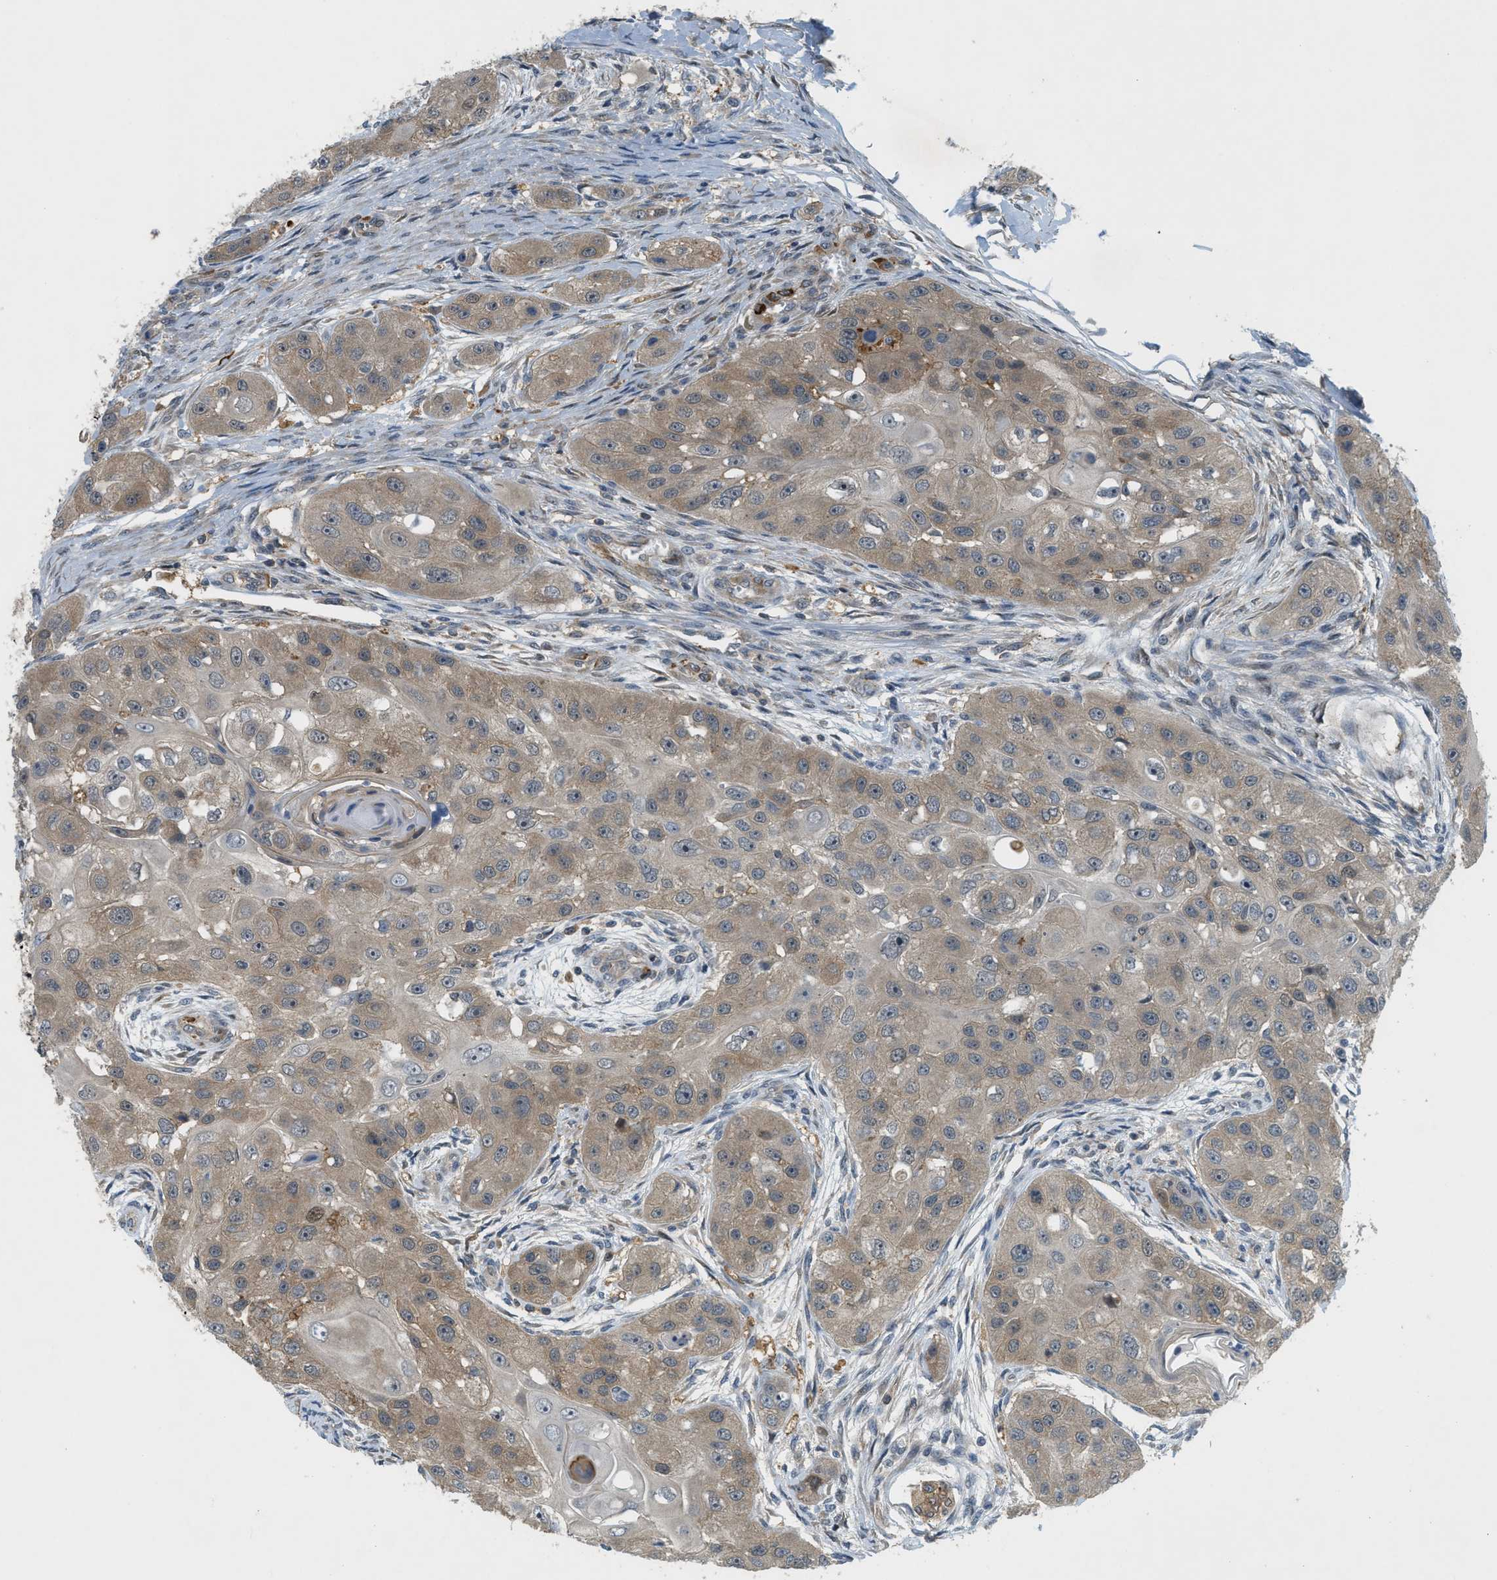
{"staining": {"intensity": "weak", "quantity": ">75%", "location": "cytoplasmic/membranous"}, "tissue": "head and neck cancer", "cell_type": "Tumor cells", "image_type": "cancer", "snomed": [{"axis": "morphology", "description": "Normal tissue, NOS"}, {"axis": "morphology", "description": "Squamous cell carcinoma, NOS"}, {"axis": "topography", "description": "Skeletal muscle"}, {"axis": "topography", "description": "Head-Neck"}], "caption": "Immunohistochemistry of human squamous cell carcinoma (head and neck) demonstrates low levels of weak cytoplasmic/membranous positivity in about >75% of tumor cells.", "gene": "PDCL3", "patient": {"sex": "male", "age": 51}}